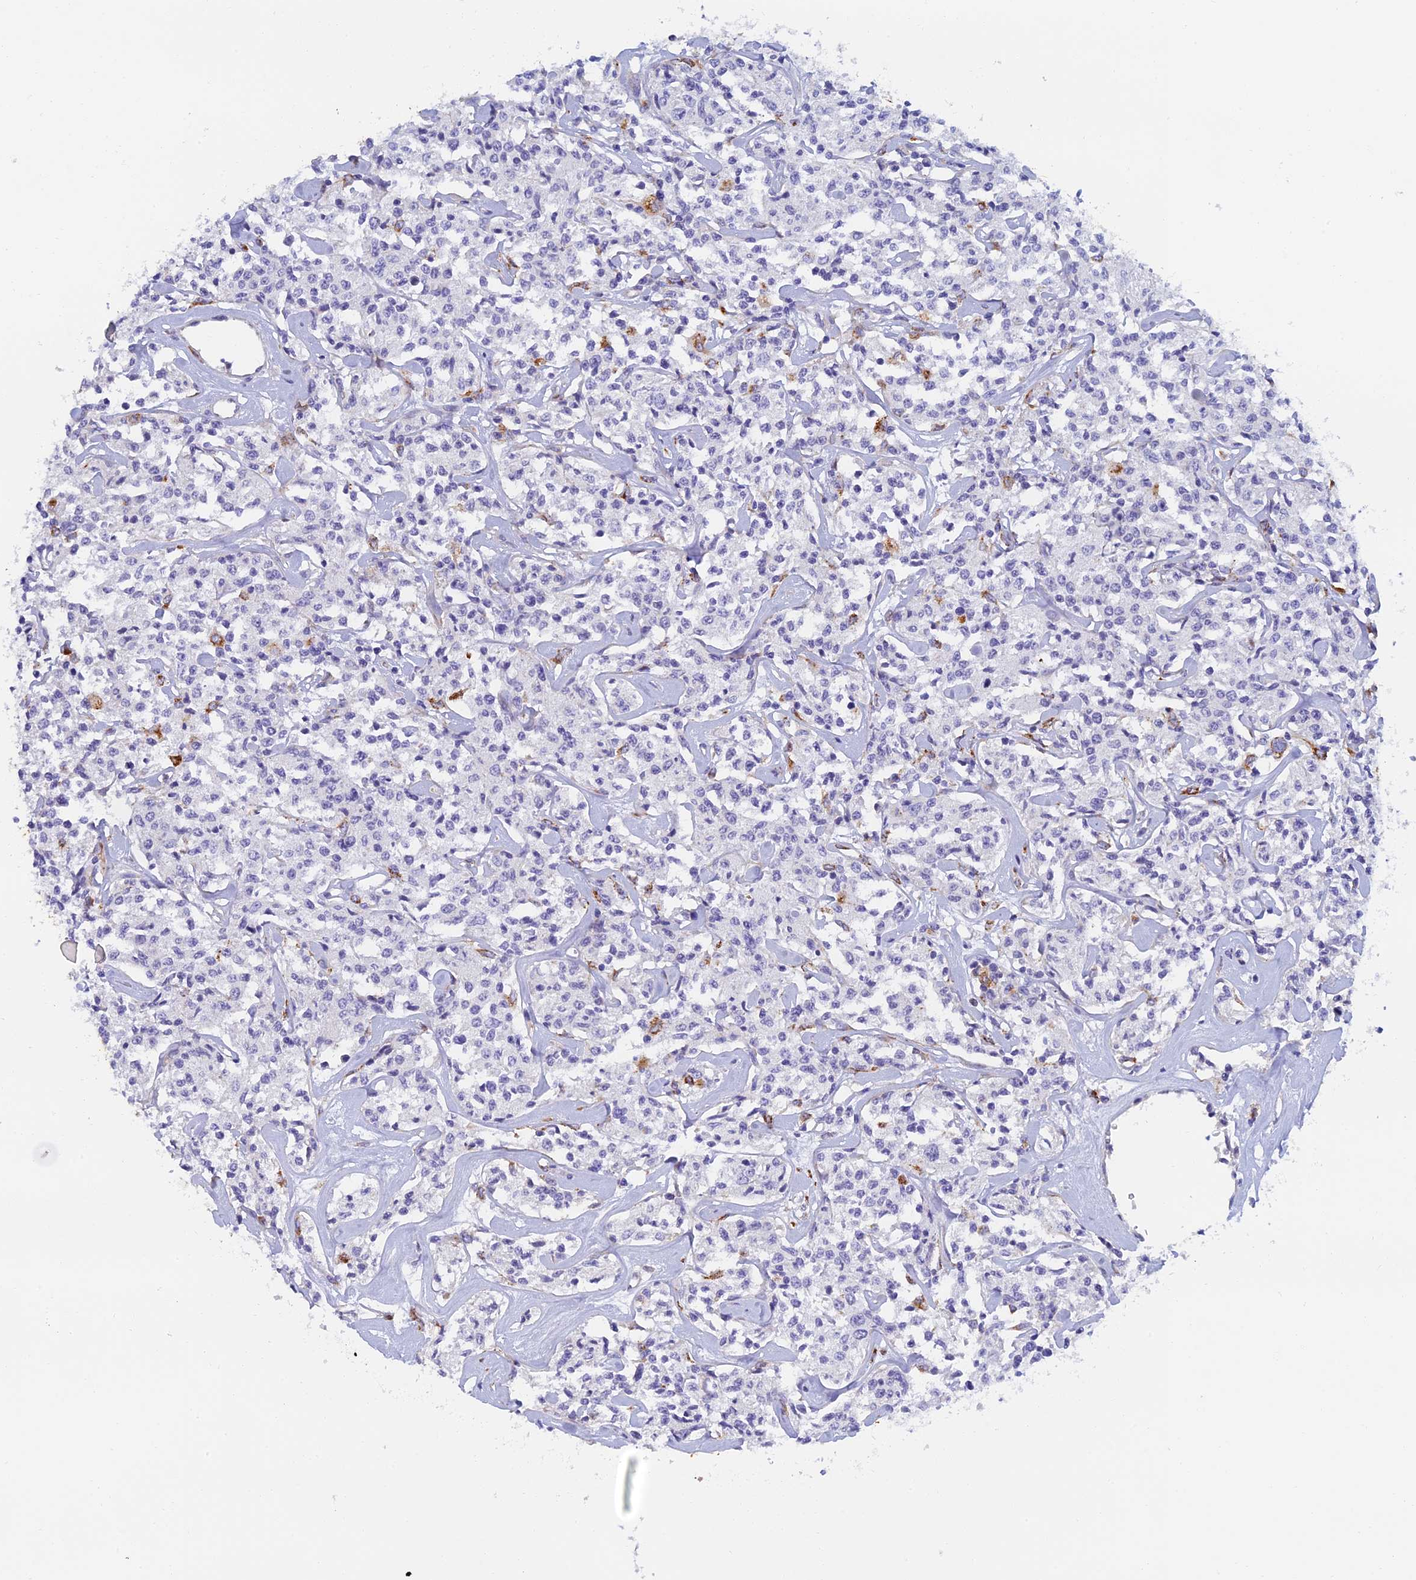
{"staining": {"intensity": "negative", "quantity": "none", "location": "none"}, "tissue": "lymphoma", "cell_type": "Tumor cells", "image_type": "cancer", "snomed": [{"axis": "morphology", "description": "Malignant lymphoma, non-Hodgkin's type, Low grade"}, {"axis": "topography", "description": "Small intestine"}], "caption": "Immunohistochemical staining of human malignant lymphoma, non-Hodgkin's type (low-grade) demonstrates no significant positivity in tumor cells. The staining was performed using DAB to visualize the protein expression in brown, while the nuclei were stained in blue with hematoxylin (Magnification: 20x).", "gene": "RPGRIP1L", "patient": {"sex": "female", "age": 59}}